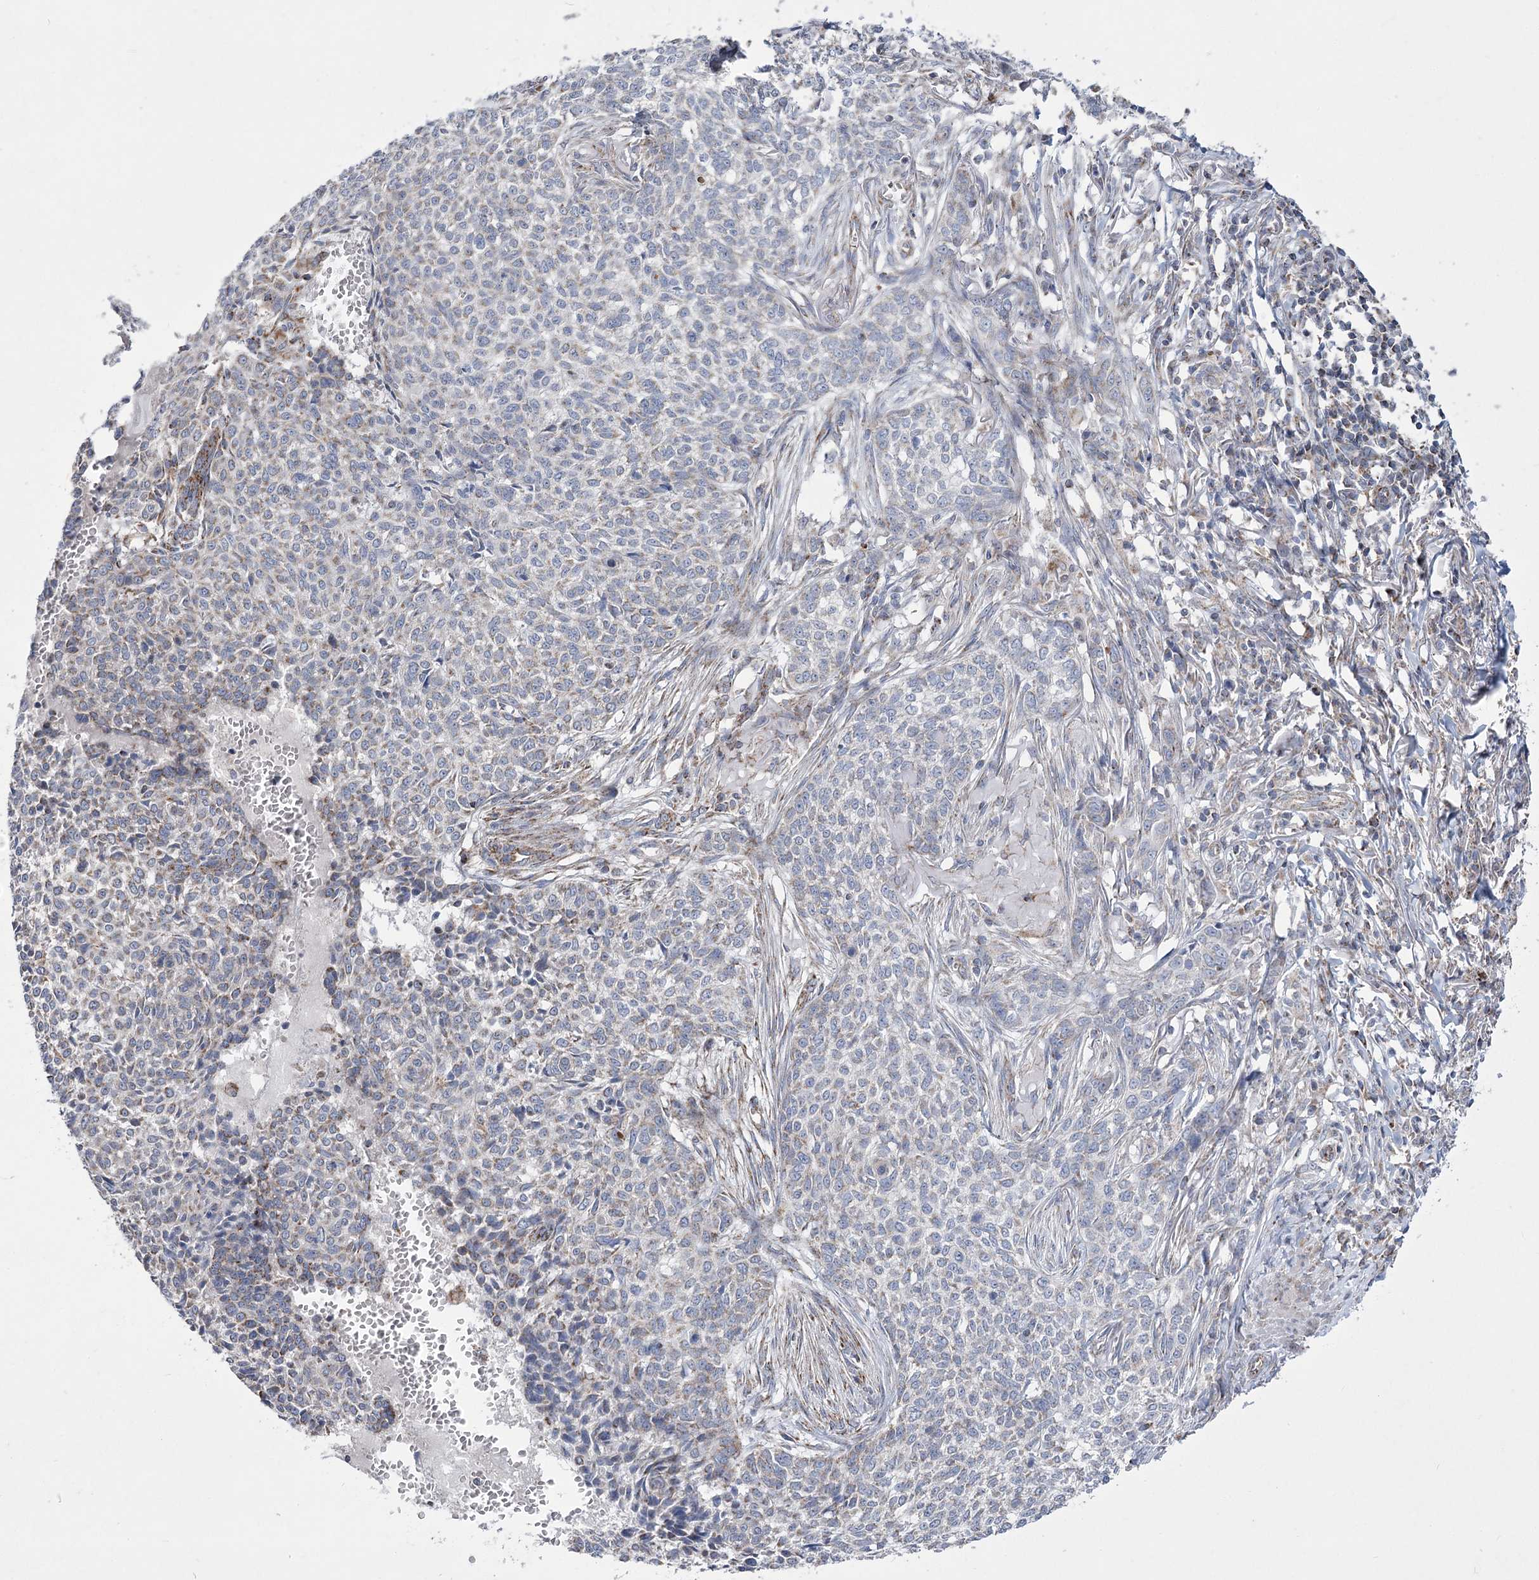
{"staining": {"intensity": "weak", "quantity": "<25%", "location": "cytoplasmic/membranous"}, "tissue": "skin cancer", "cell_type": "Tumor cells", "image_type": "cancer", "snomed": [{"axis": "morphology", "description": "Basal cell carcinoma"}, {"axis": "topography", "description": "Skin"}], "caption": "Immunohistochemistry photomicrograph of neoplastic tissue: human skin basal cell carcinoma stained with DAB (3,3'-diaminobenzidine) demonstrates no significant protein expression in tumor cells.", "gene": "PDHB", "patient": {"sex": "male", "age": 85}}